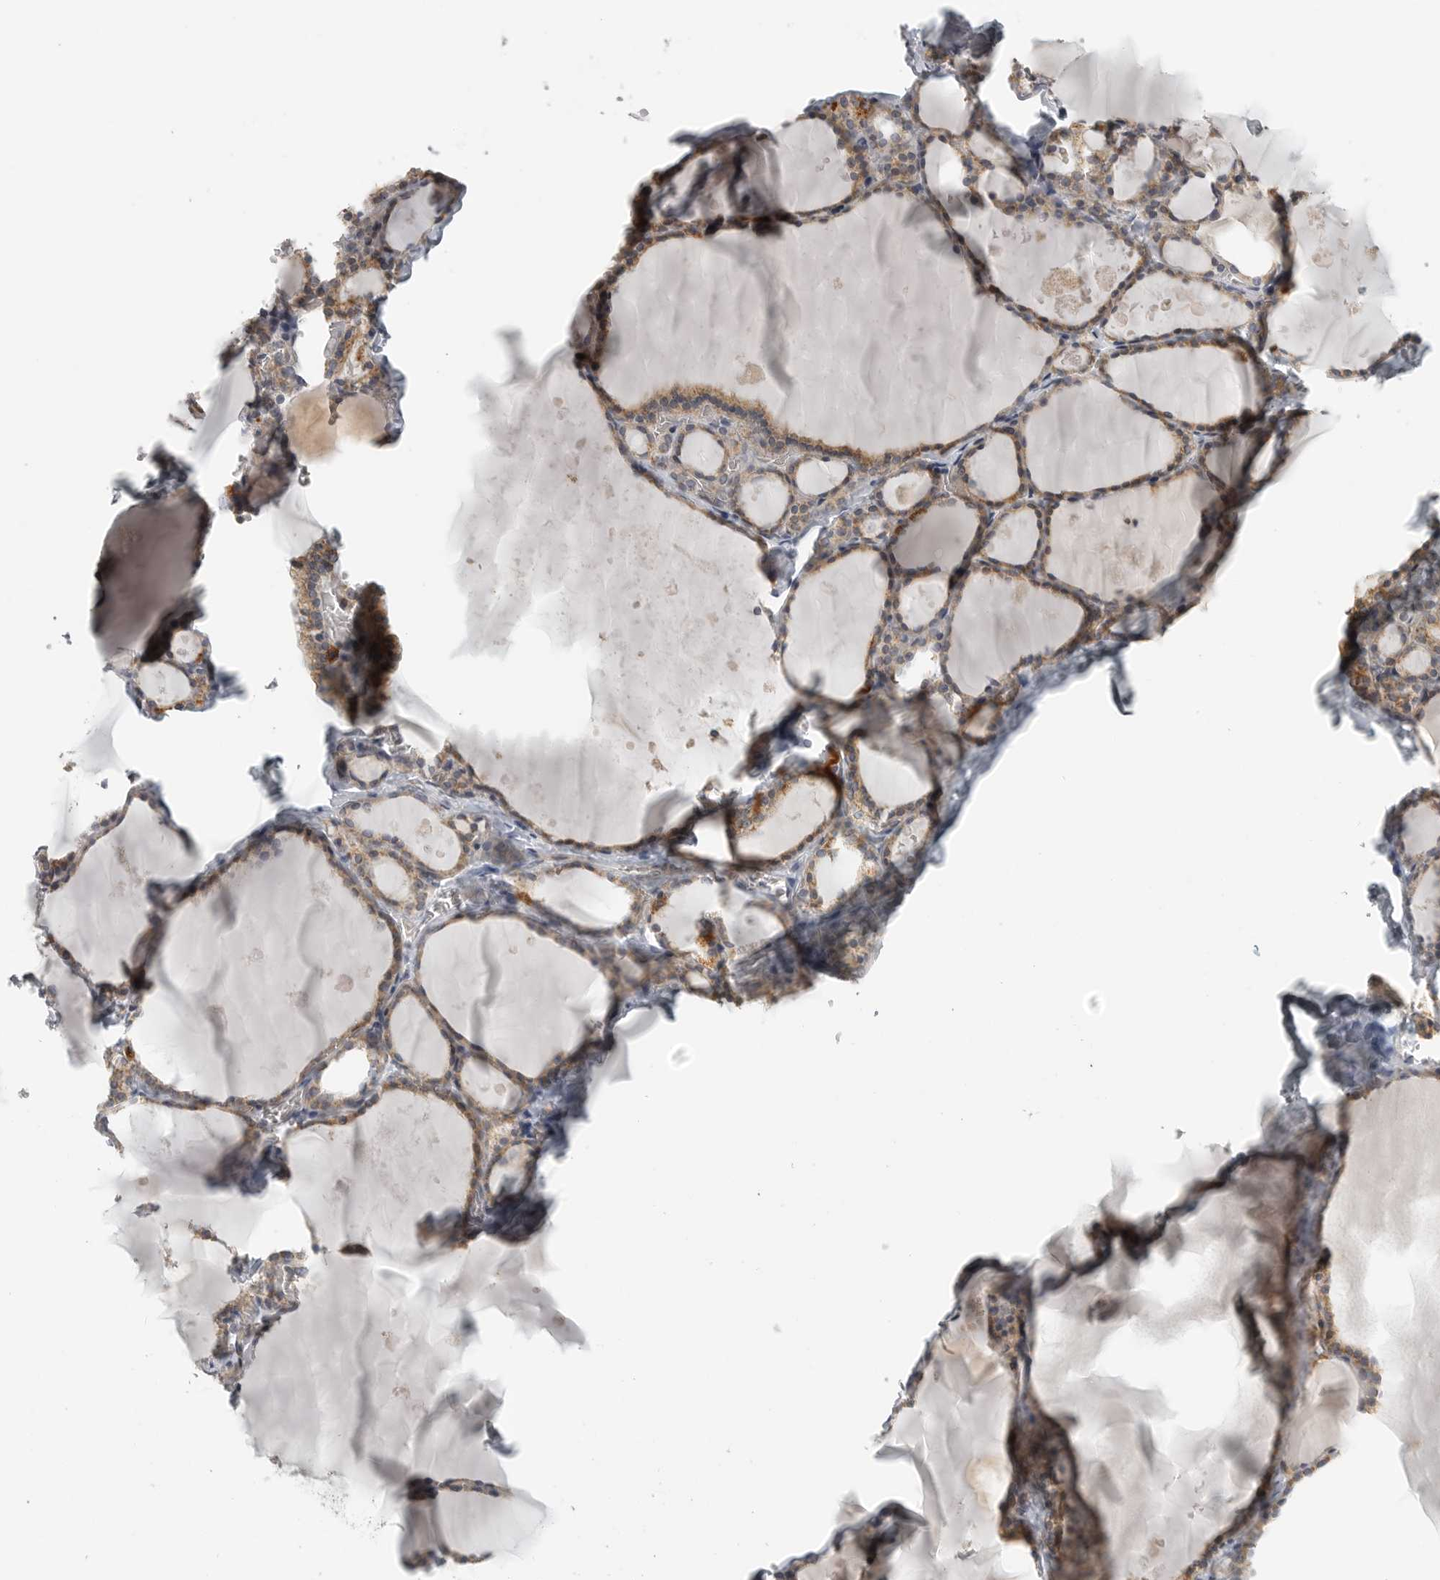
{"staining": {"intensity": "weak", "quantity": "25%-75%", "location": "cytoplasmic/membranous"}, "tissue": "thyroid gland", "cell_type": "Glandular cells", "image_type": "normal", "snomed": [{"axis": "morphology", "description": "Normal tissue, NOS"}, {"axis": "topography", "description": "Thyroid gland"}], "caption": "Immunohistochemical staining of benign human thyroid gland exhibits weak cytoplasmic/membranous protein expression in approximately 25%-75% of glandular cells. (DAB = brown stain, brightfield microscopy at high magnification).", "gene": "RXFP3", "patient": {"sex": "male", "age": 56}}